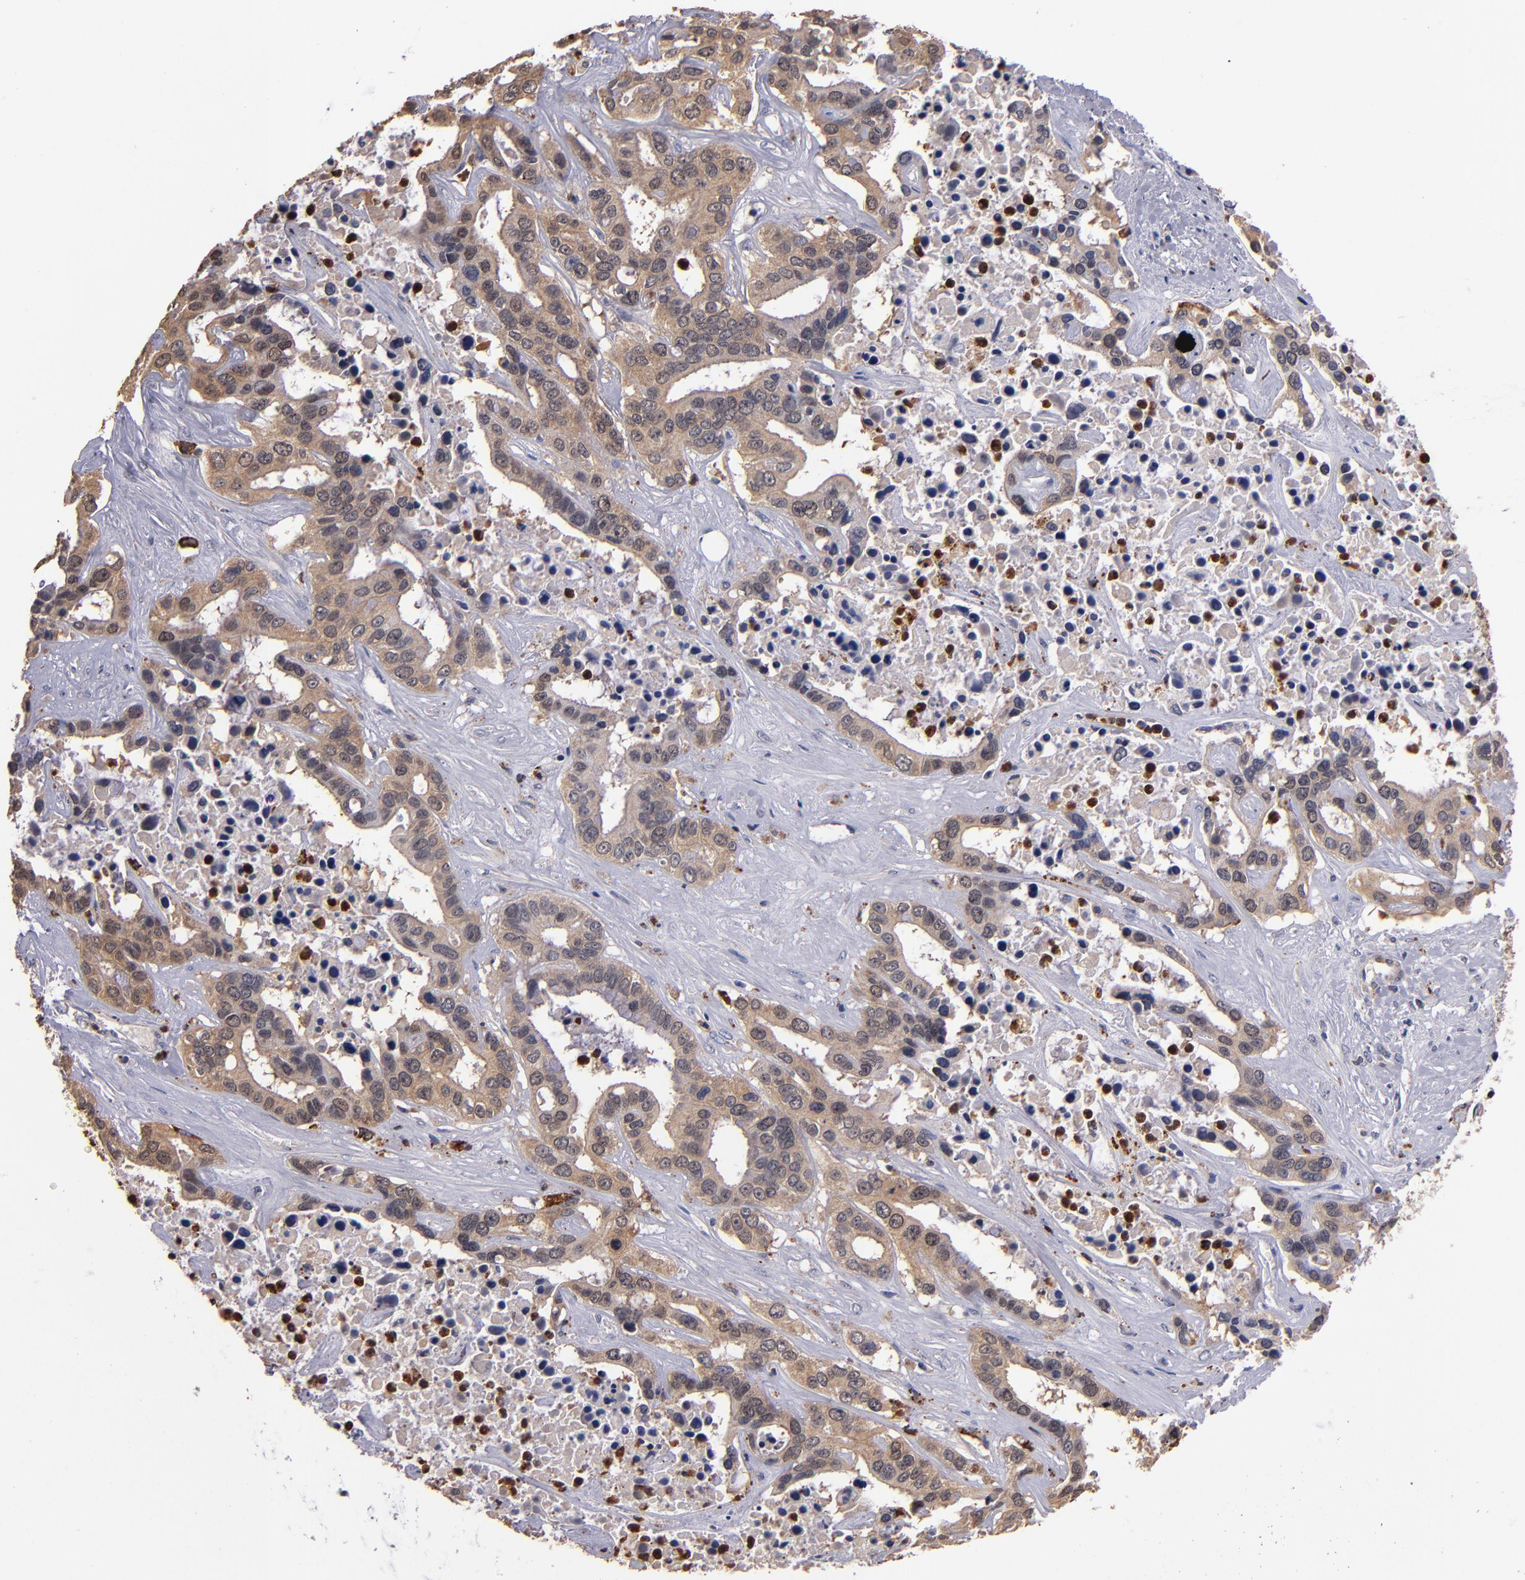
{"staining": {"intensity": "moderate", "quantity": ">75%", "location": "cytoplasmic/membranous"}, "tissue": "liver cancer", "cell_type": "Tumor cells", "image_type": "cancer", "snomed": [{"axis": "morphology", "description": "Cholangiocarcinoma"}, {"axis": "topography", "description": "Liver"}], "caption": "The micrograph shows staining of liver cholangiocarcinoma, revealing moderate cytoplasmic/membranous protein staining (brown color) within tumor cells.", "gene": "TTLL12", "patient": {"sex": "female", "age": 65}}